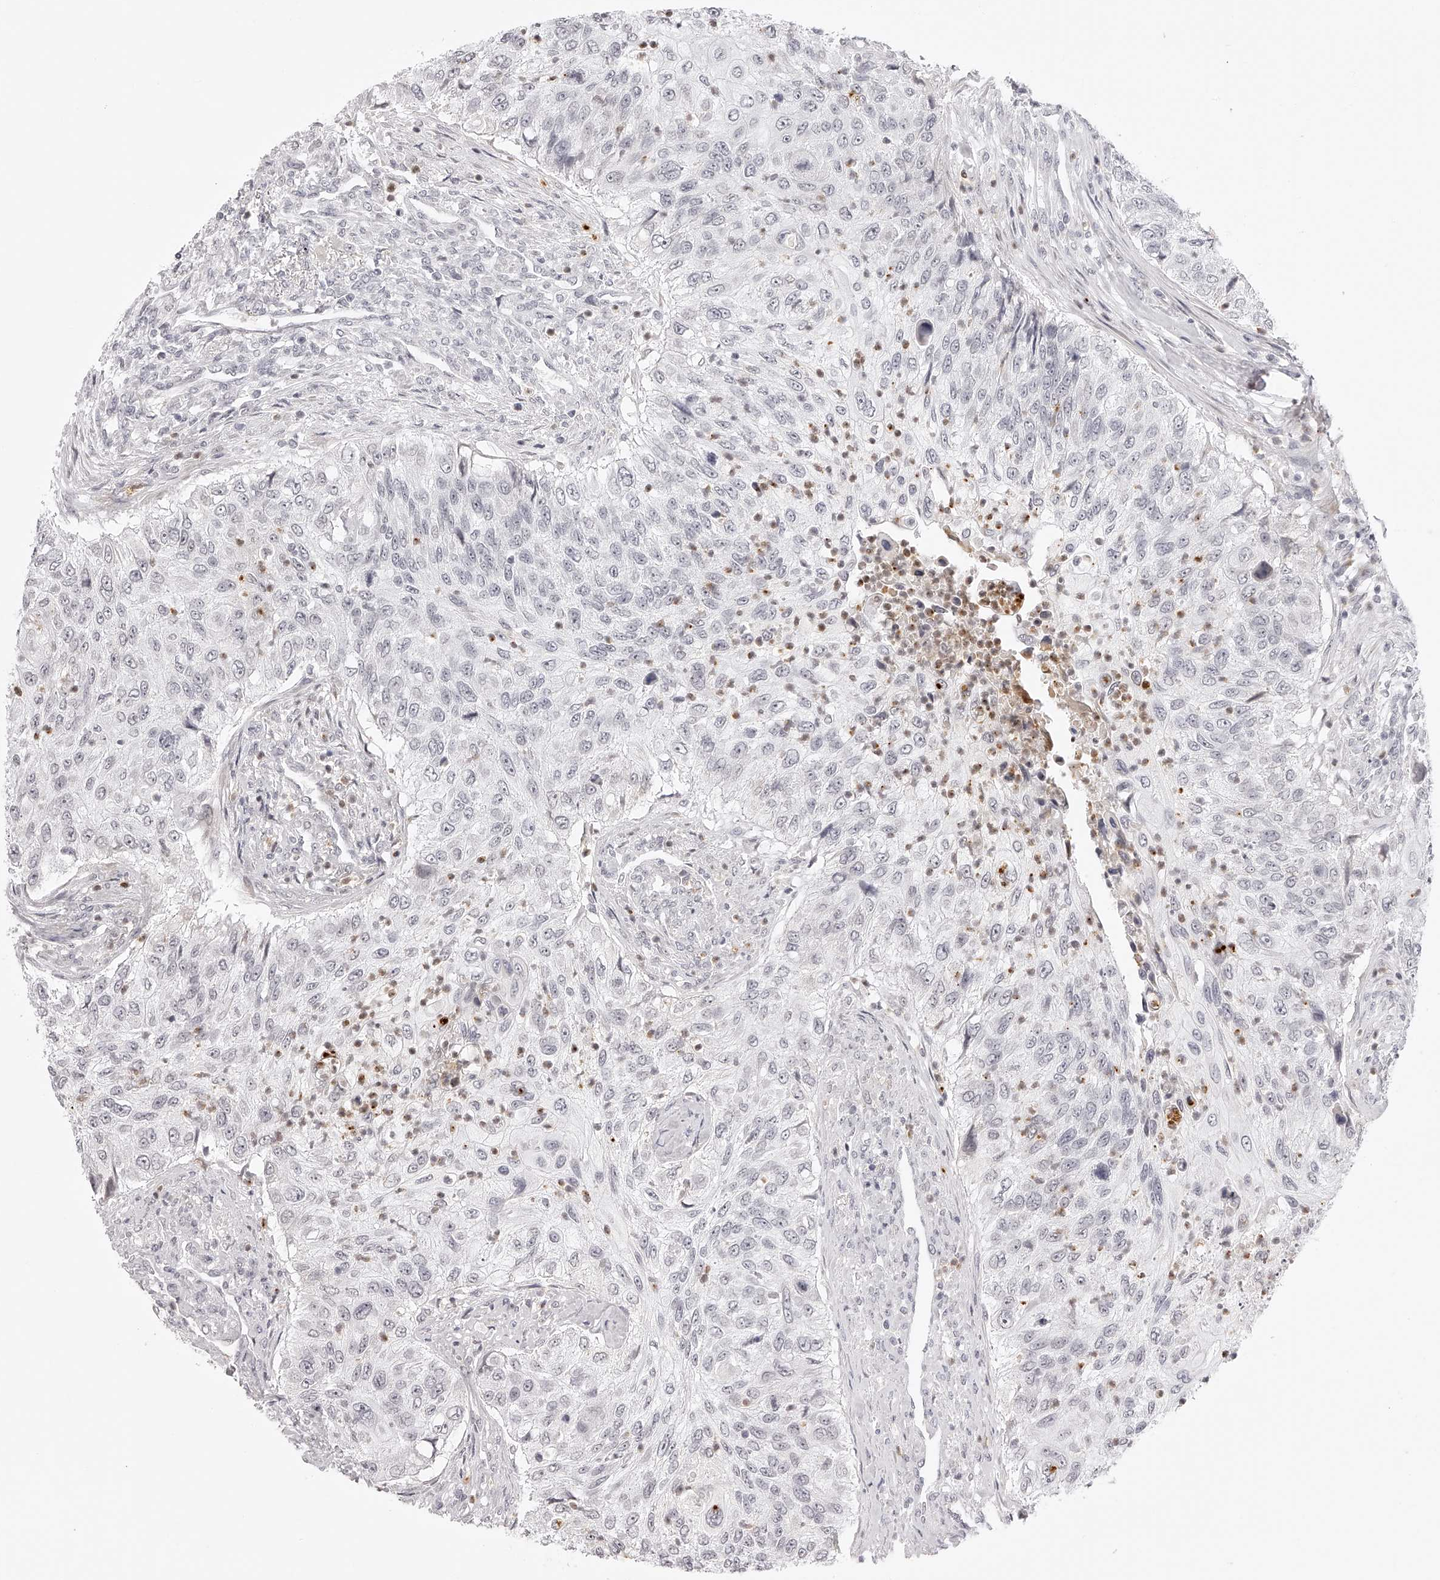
{"staining": {"intensity": "negative", "quantity": "none", "location": "none"}, "tissue": "urothelial cancer", "cell_type": "Tumor cells", "image_type": "cancer", "snomed": [{"axis": "morphology", "description": "Urothelial carcinoma, High grade"}, {"axis": "topography", "description": "Urinary bladder"}], "caption": "Photomicrograph shows no significant protein staining in tumor cells of urothelial cancer.", "gene": "PLEKHG1", "patient": {"sex": "female", "age": 60}}